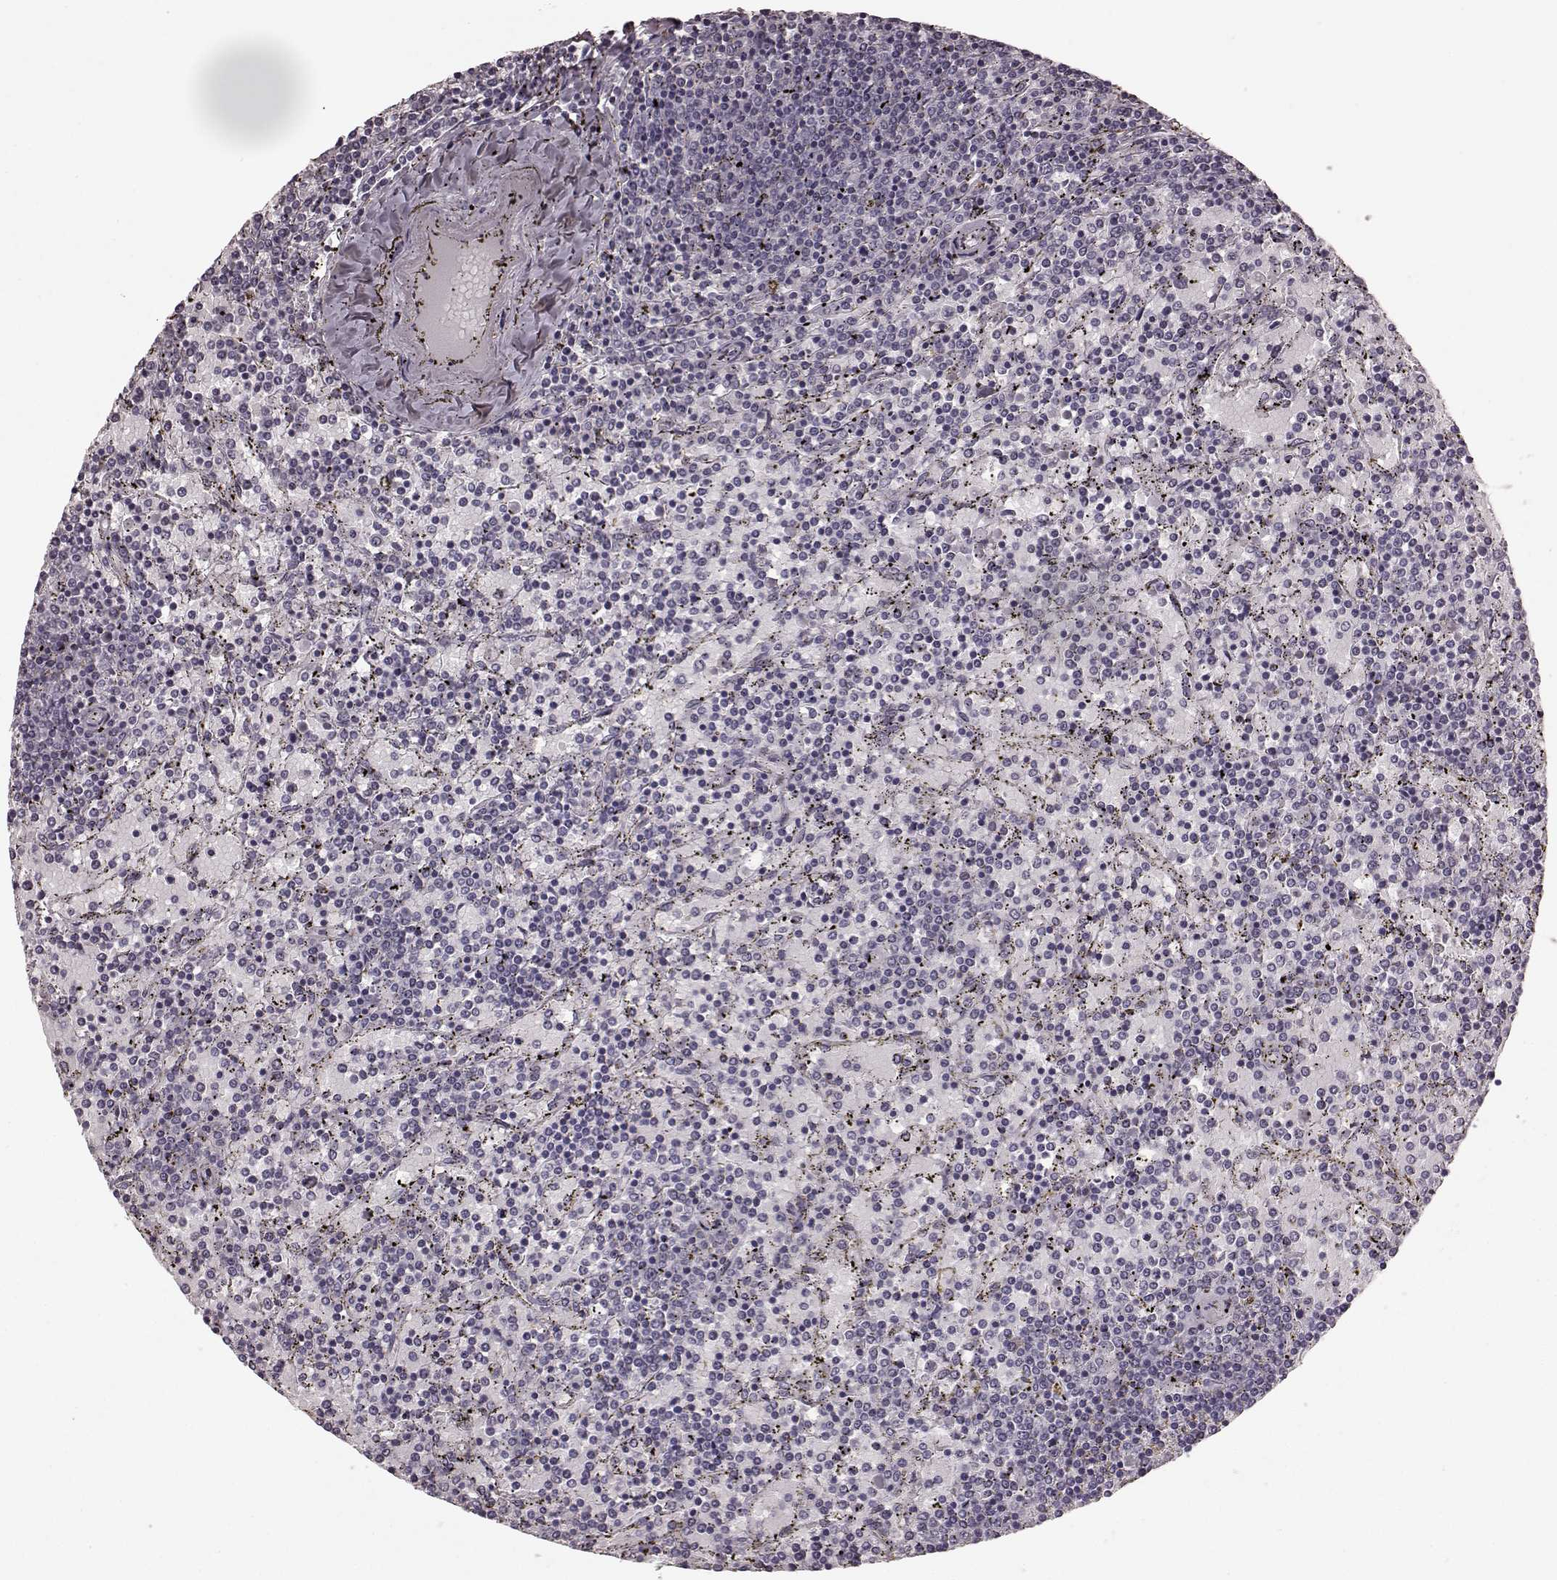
{"staining": {"intensity": "negative", "quantity": "none", "location": "none"}, "tissue": "lymphoma", "cell_type": "Tumor cells", "image_type": "cancer", "snomed": [{"axis": "morphology", "description": "Malignant lymphoma, non-Hodgkin's type, Low grade"}, {"axis": "topography", "description": "Spleen"}], "caption": "Tumor cells are negative for protein expression in human lymphoma.", "gene": "CD28", "patient": {"sex": "female", "age": 77}}